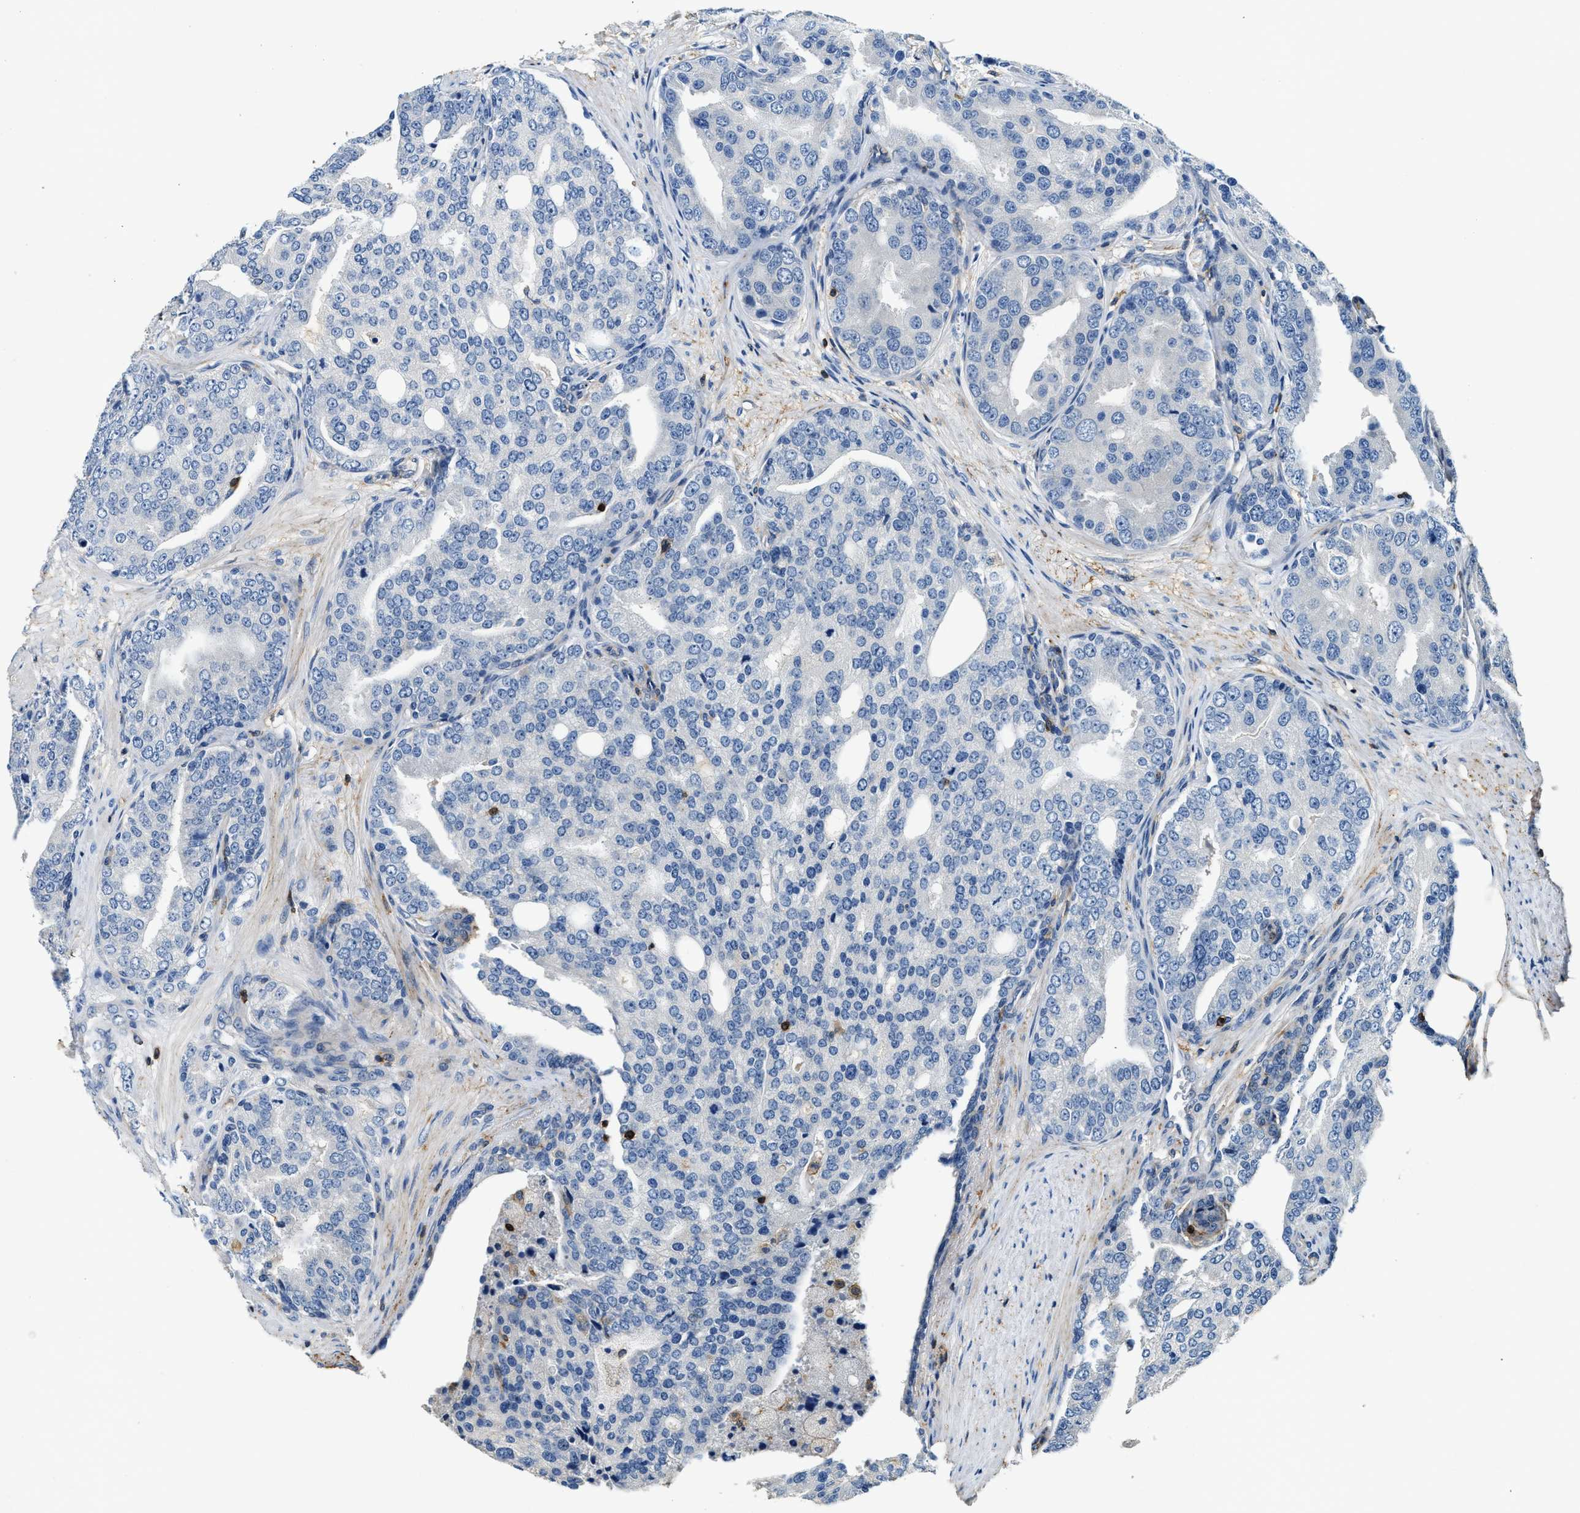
{"staining": {"intensity": "negative", "quantity": "none", "location": "none"}, "tissue": "prostate cancer", "cell_type": "Tumor cells", "image_type": "cancer", "snomed": [{"axis": "morphology", "description": "Adenocarcinoma, High grade"}, {"axis": "topography", "description": "Prostate"}], "caption": "Prostate cancer (high-grade adenocarcinoma) stained for a protein using immunohistochemistry (IHC) reveals no expression tumor cells.", "gene": "MYO1G", "patient": {"sex": "male", "age": 50}}